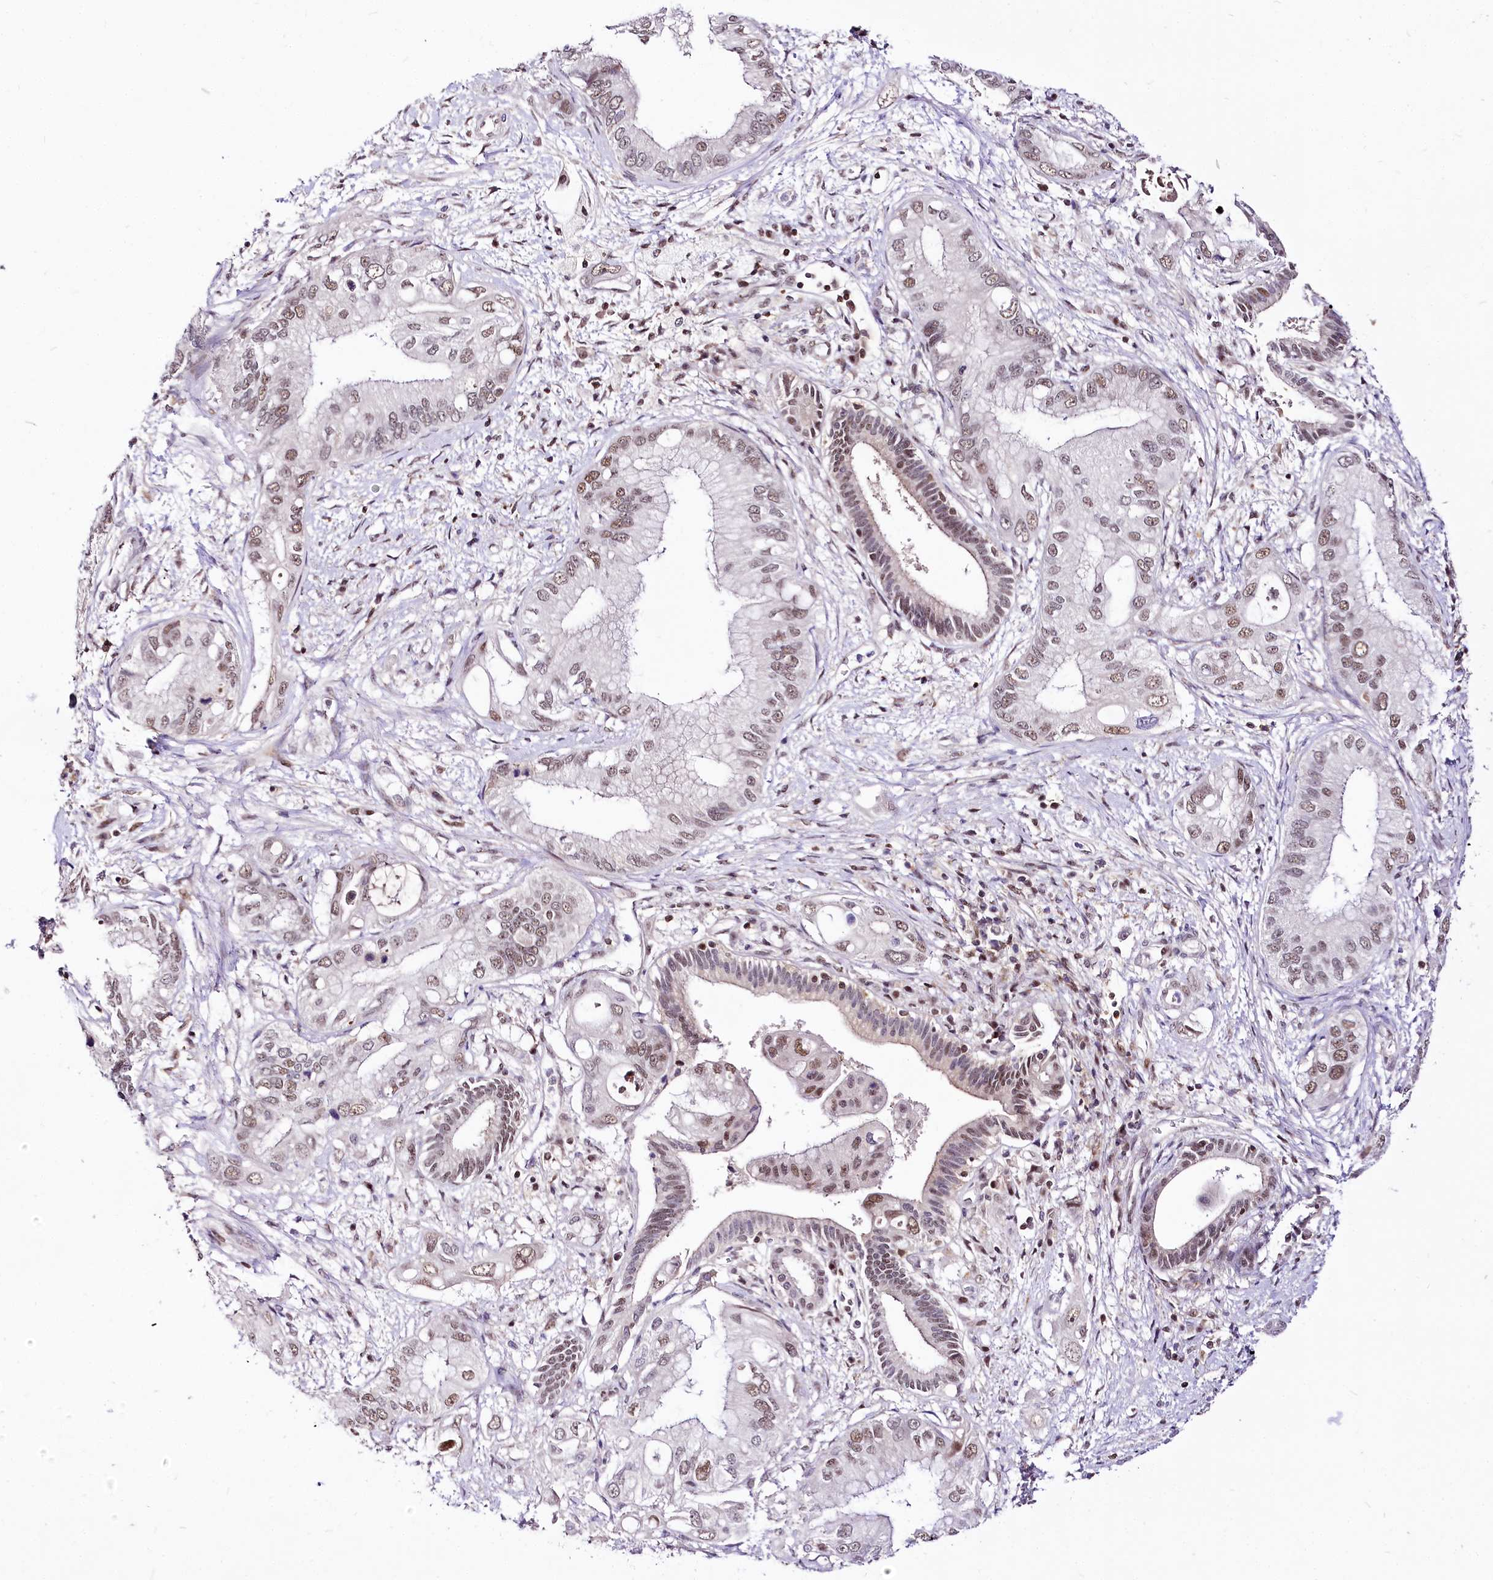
{"staining": {"intensity": "weak", "quantity": ">75%", "location": "nuclear"}, "tissue": "pancreatic cancer", "cell_type": "Tumor cells", "image_type": "cancer", "snomed": [{"axis": "morphology", "description": "Inflammation, NOS"}, {"axis": "morphology", "description": "Adenocarcinoma, NOS"}, {"axis": "topography", "description": "Pancreas"}], "caption": "Protein staining displays weak nuclear expression in approximately >75% of tumor cells in adenocarcinoma (pancreatic). Immunohistochemistry (ihc) stains the protein of interest in brown and the nuclei are stained blue.", "gene": "POLA2", "patient": {"sex": "female", "age": 56}}